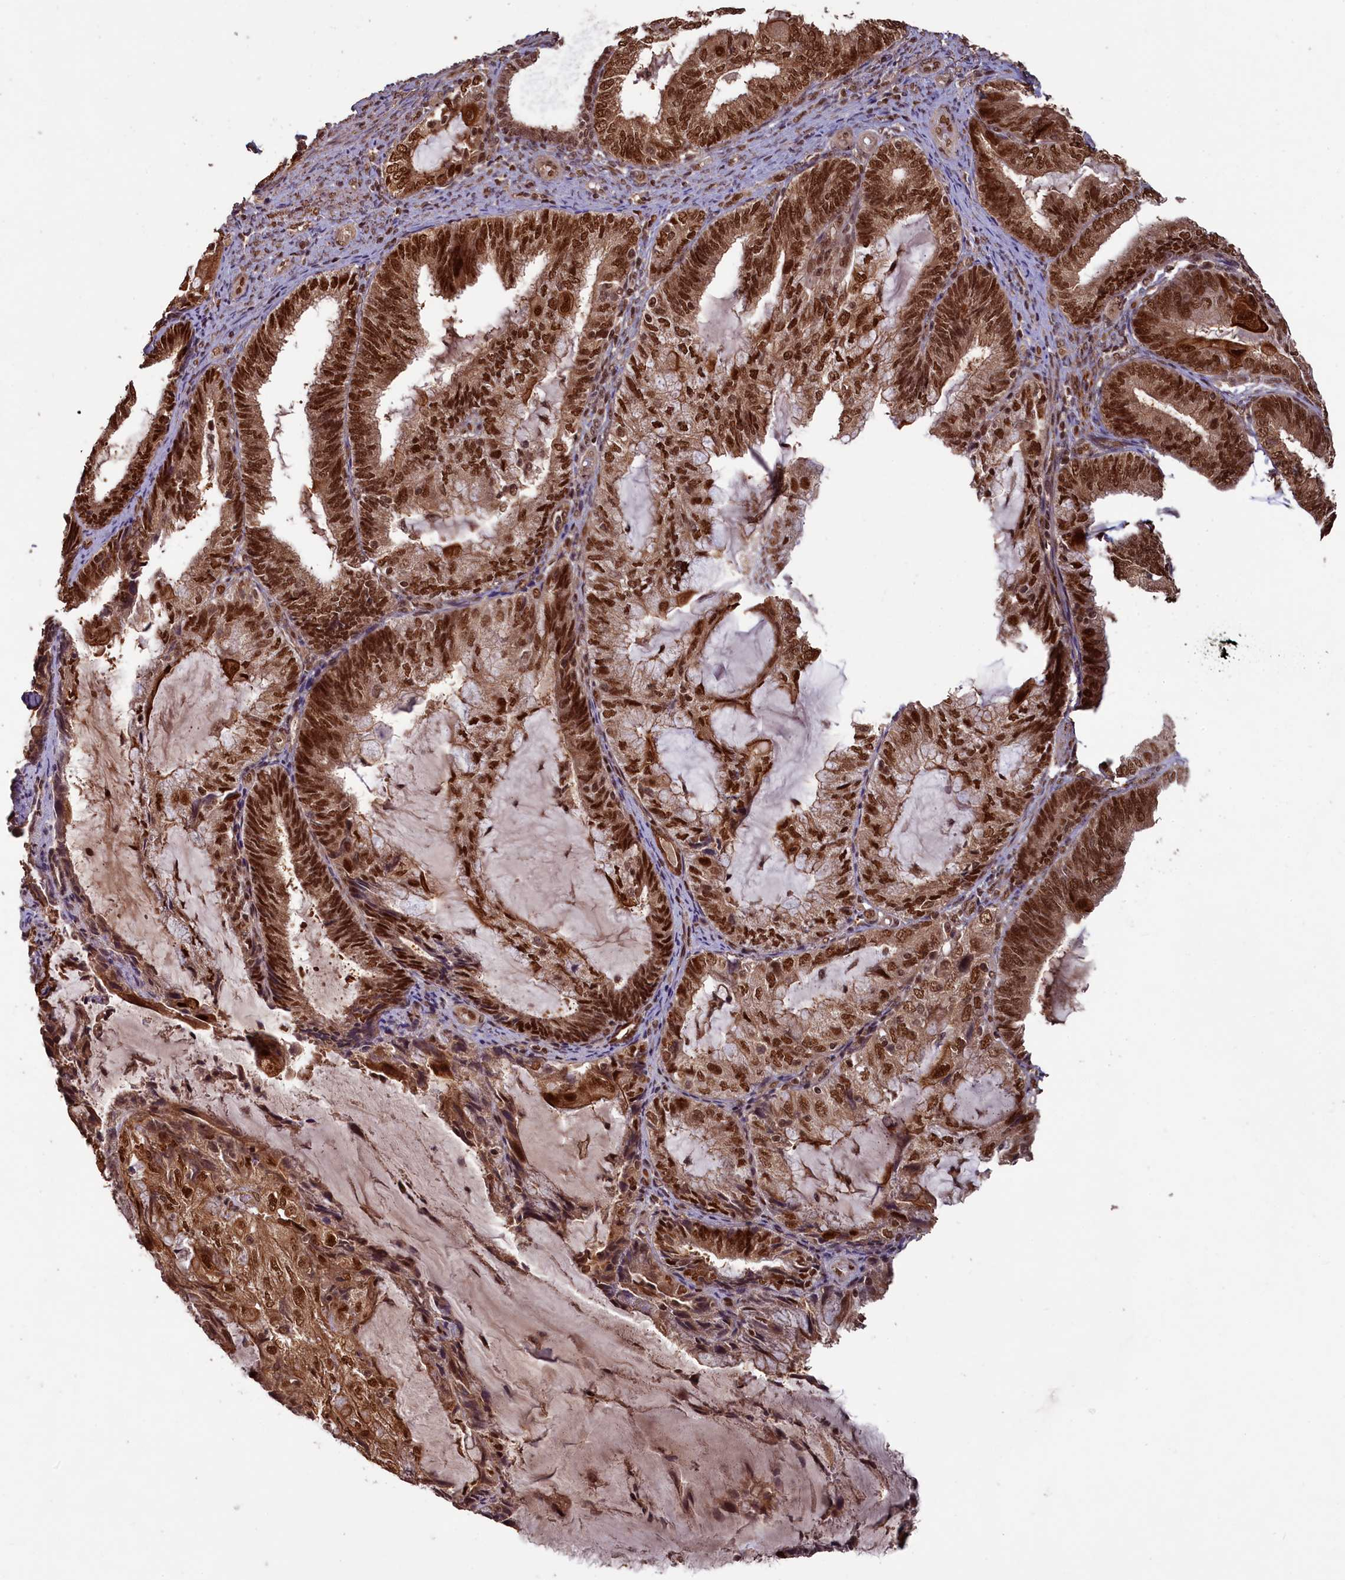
{"staining": {"intensity": "strong", "quantity": ">75%", "location": "cytoplasmic/membranous,nuclear"}, "tissue": "endometrial cancer", "cell_type": "Tumor cells", "image_type": "cancer", "snomed": [{"axis": "morphology", "description": "Adenocarcinoma, NOS"}, {"axis": "topography", "description": "Endometrium"}], "caption": "IHC histopathology image of neoplastic tissue: endometrial cancer stained using immunohistochemistry shows high levels of strong protein expression localized specifically in the cytoplasmic/membranous and nuclear of tumor cells, appearing as a cytoplasmic/membranous and nuclear brown color.", "gene": "NAE1", "patient": {"sex": "female", "age": 81}}